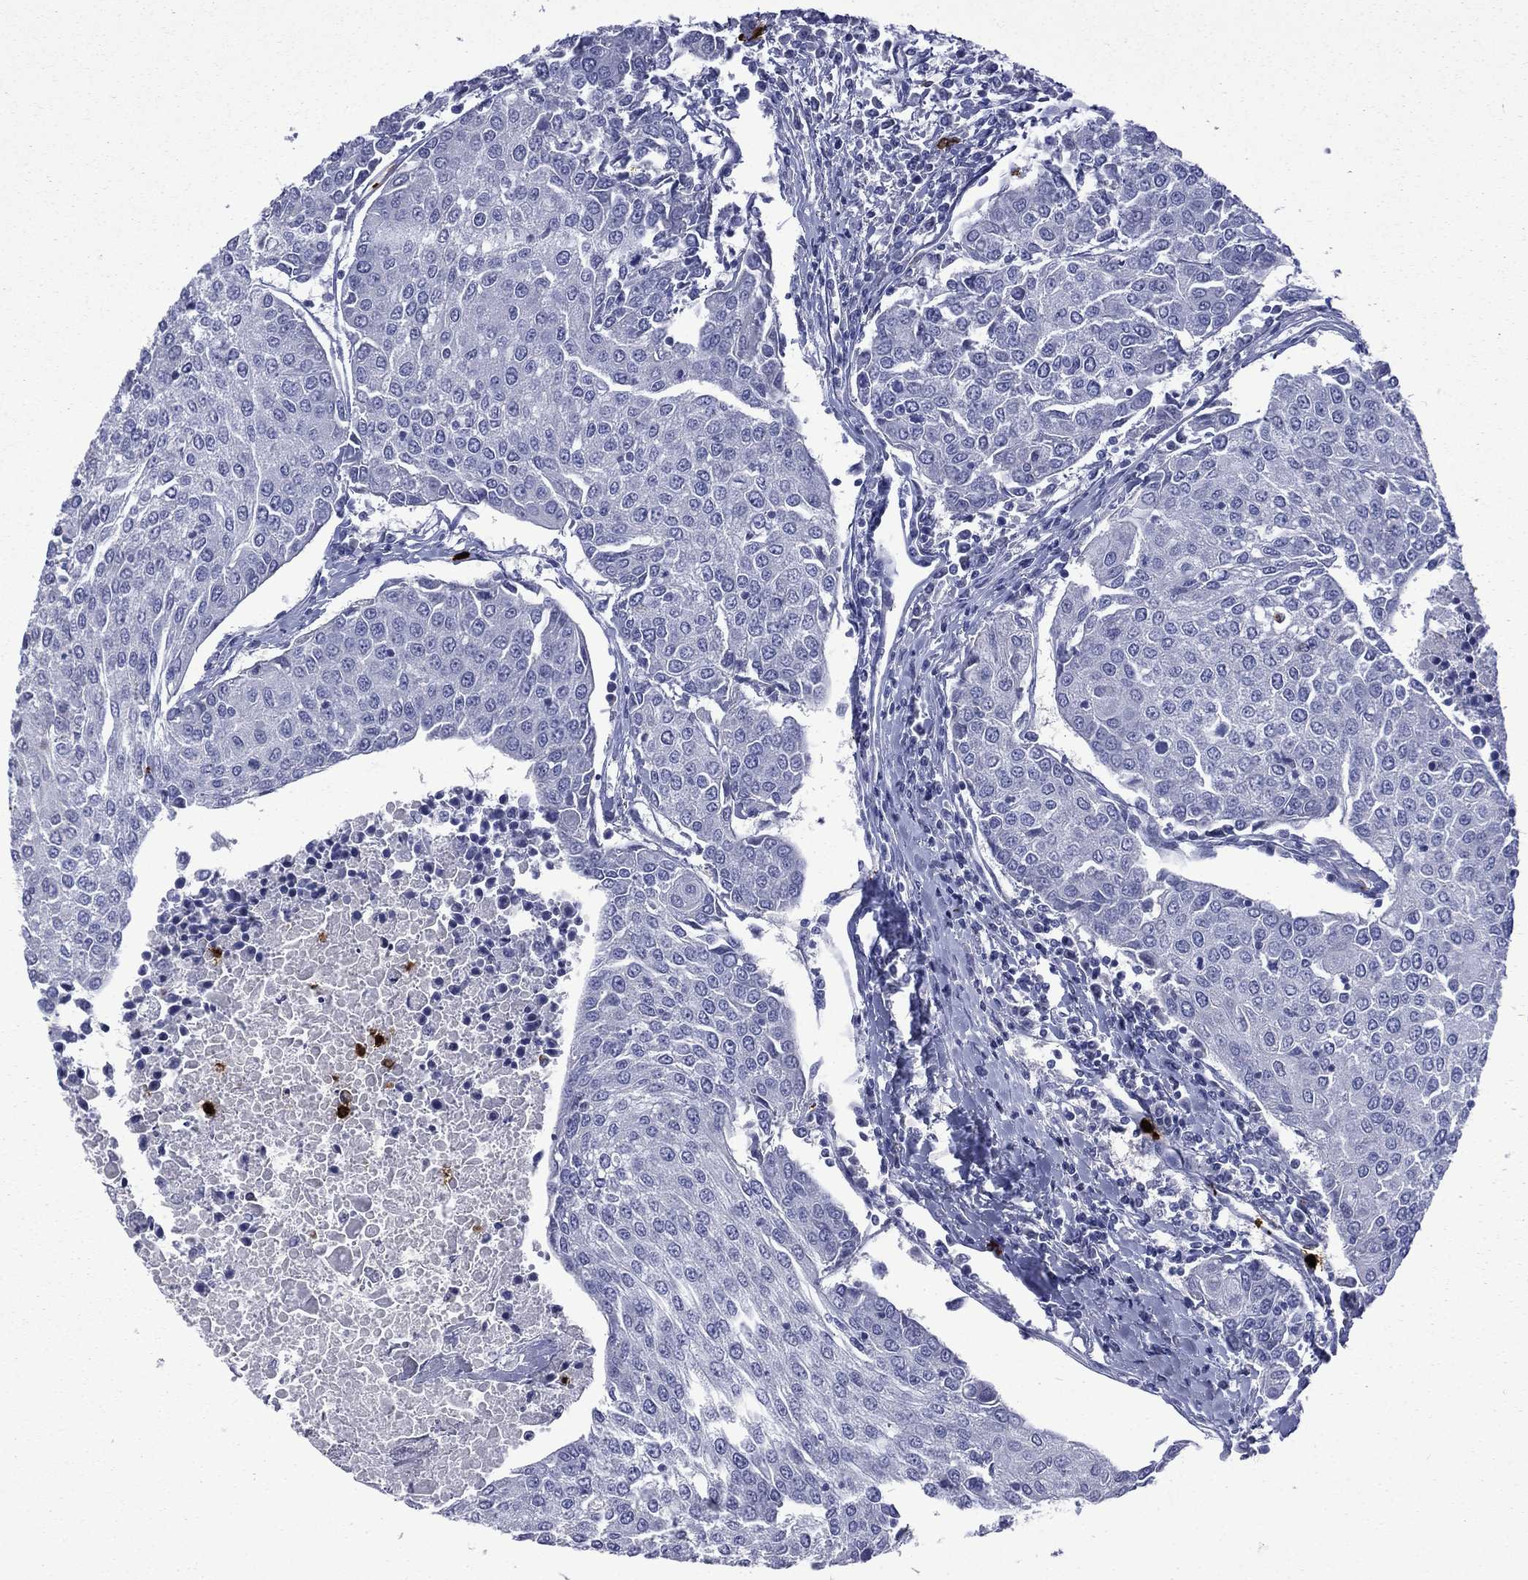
{"staining": {"intensity": "negative", "quantity": "none", "location": "none"}, "tissue": "urothelial cancer", "cell_type": "Tumor cells", "image_type": "cancer", "snomed": [{"axis": "morphology", "description": "Urothelial carcinoma, High grade"}, {"axis": "topography", "description": "Urinary bladder"}], "caption": "Immunohistochemical staining of urothelial cancer reveals no significant expression in tumor cells. The staining is performed using DAB brown chromogen with nuclei counter-stained in using hematoxylin.", "gene": "ELANE", "patient": {"sex": "female", "age": 85}}